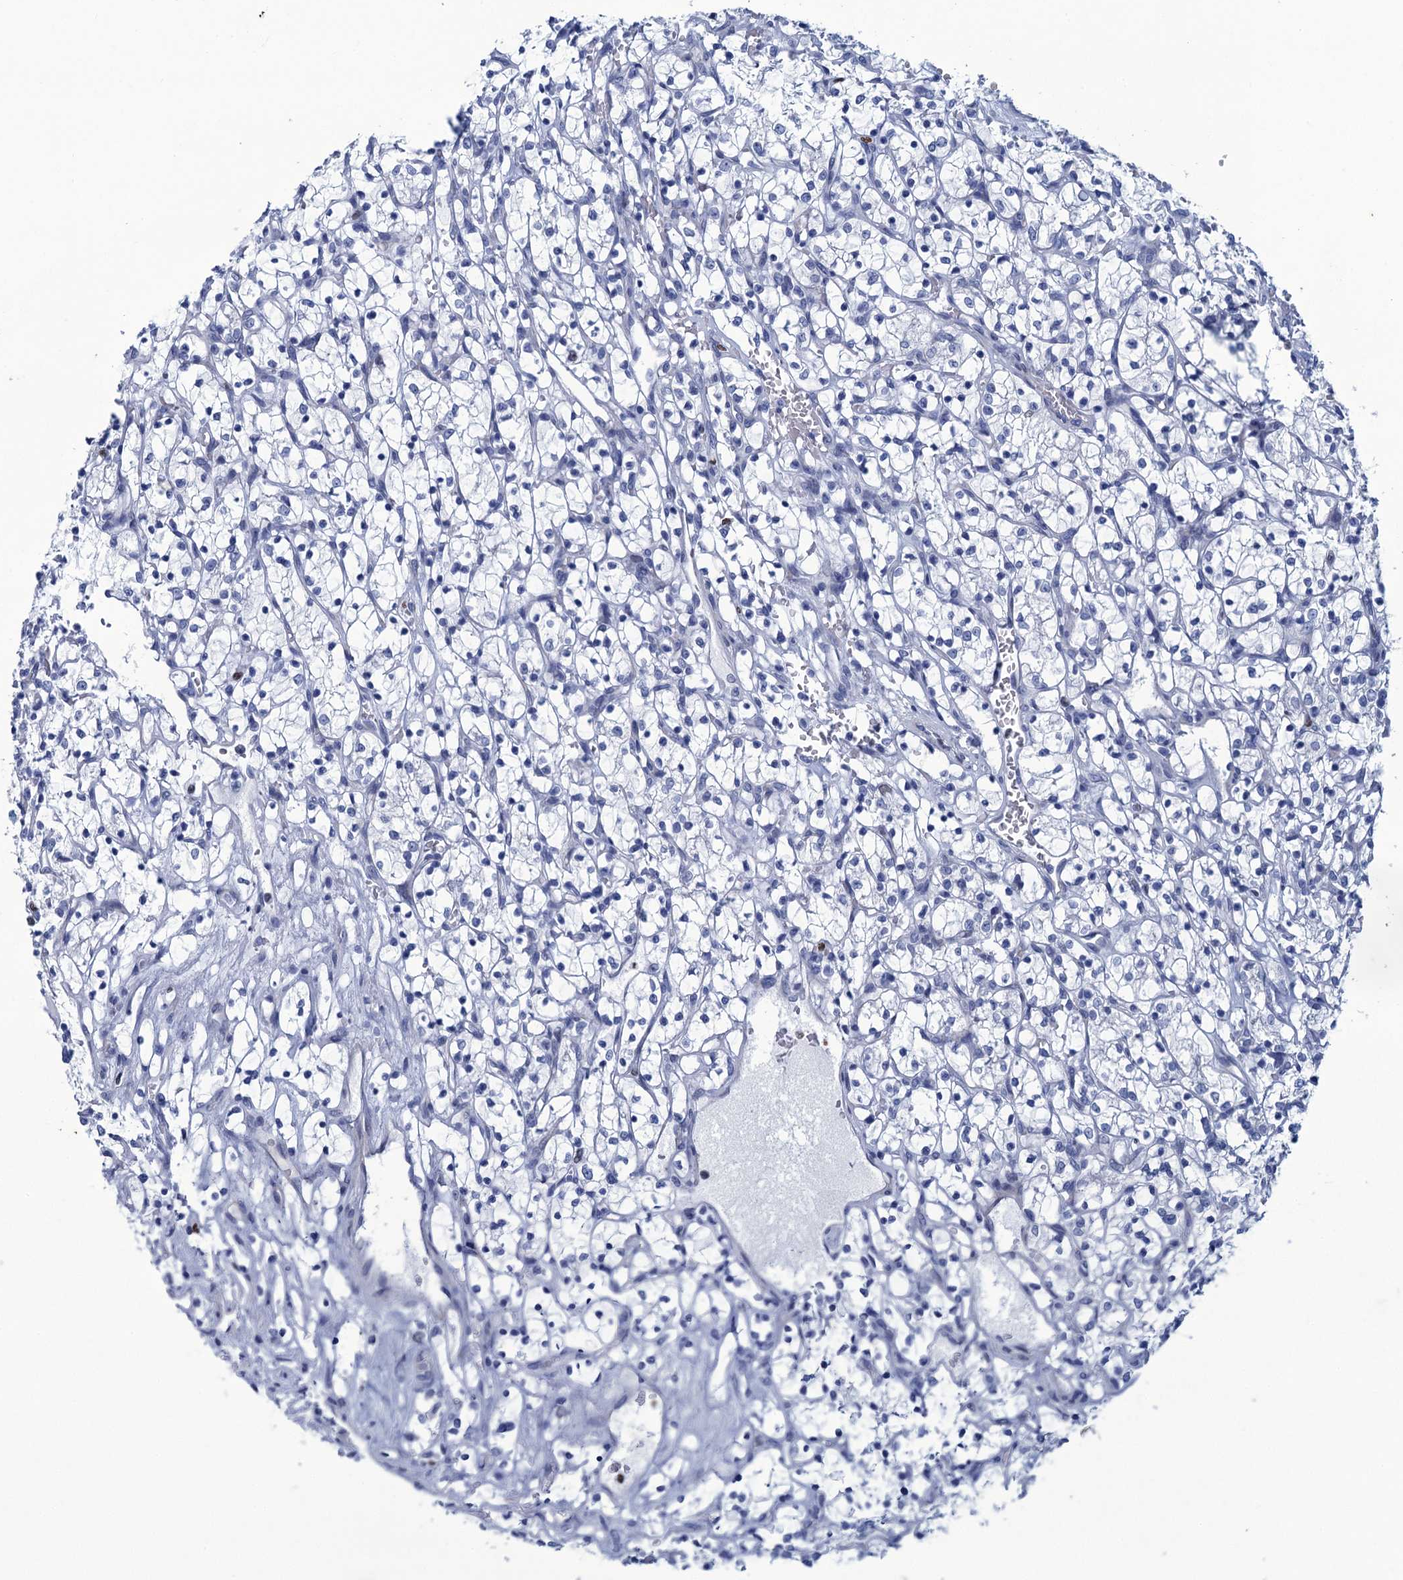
{"staining": {"intensity": "negative", "quantity": "none", "location": "none"}, "tissue": "renal cancer", "cell_type": "Tumor cells", "image_type": "cancer", "snomed": [{"axis": "morphology", "description": "Adenocarcinoma, NOS"}, {"axis": "topography", "description": "Kidney"}], "caption": "Immunohistochemistry (IHC) of renal cancer (adenocarcinoma) shows no expression in tumor cells.", "gene": "RHCG", "patient": {"sex": "female", "age": 69}}